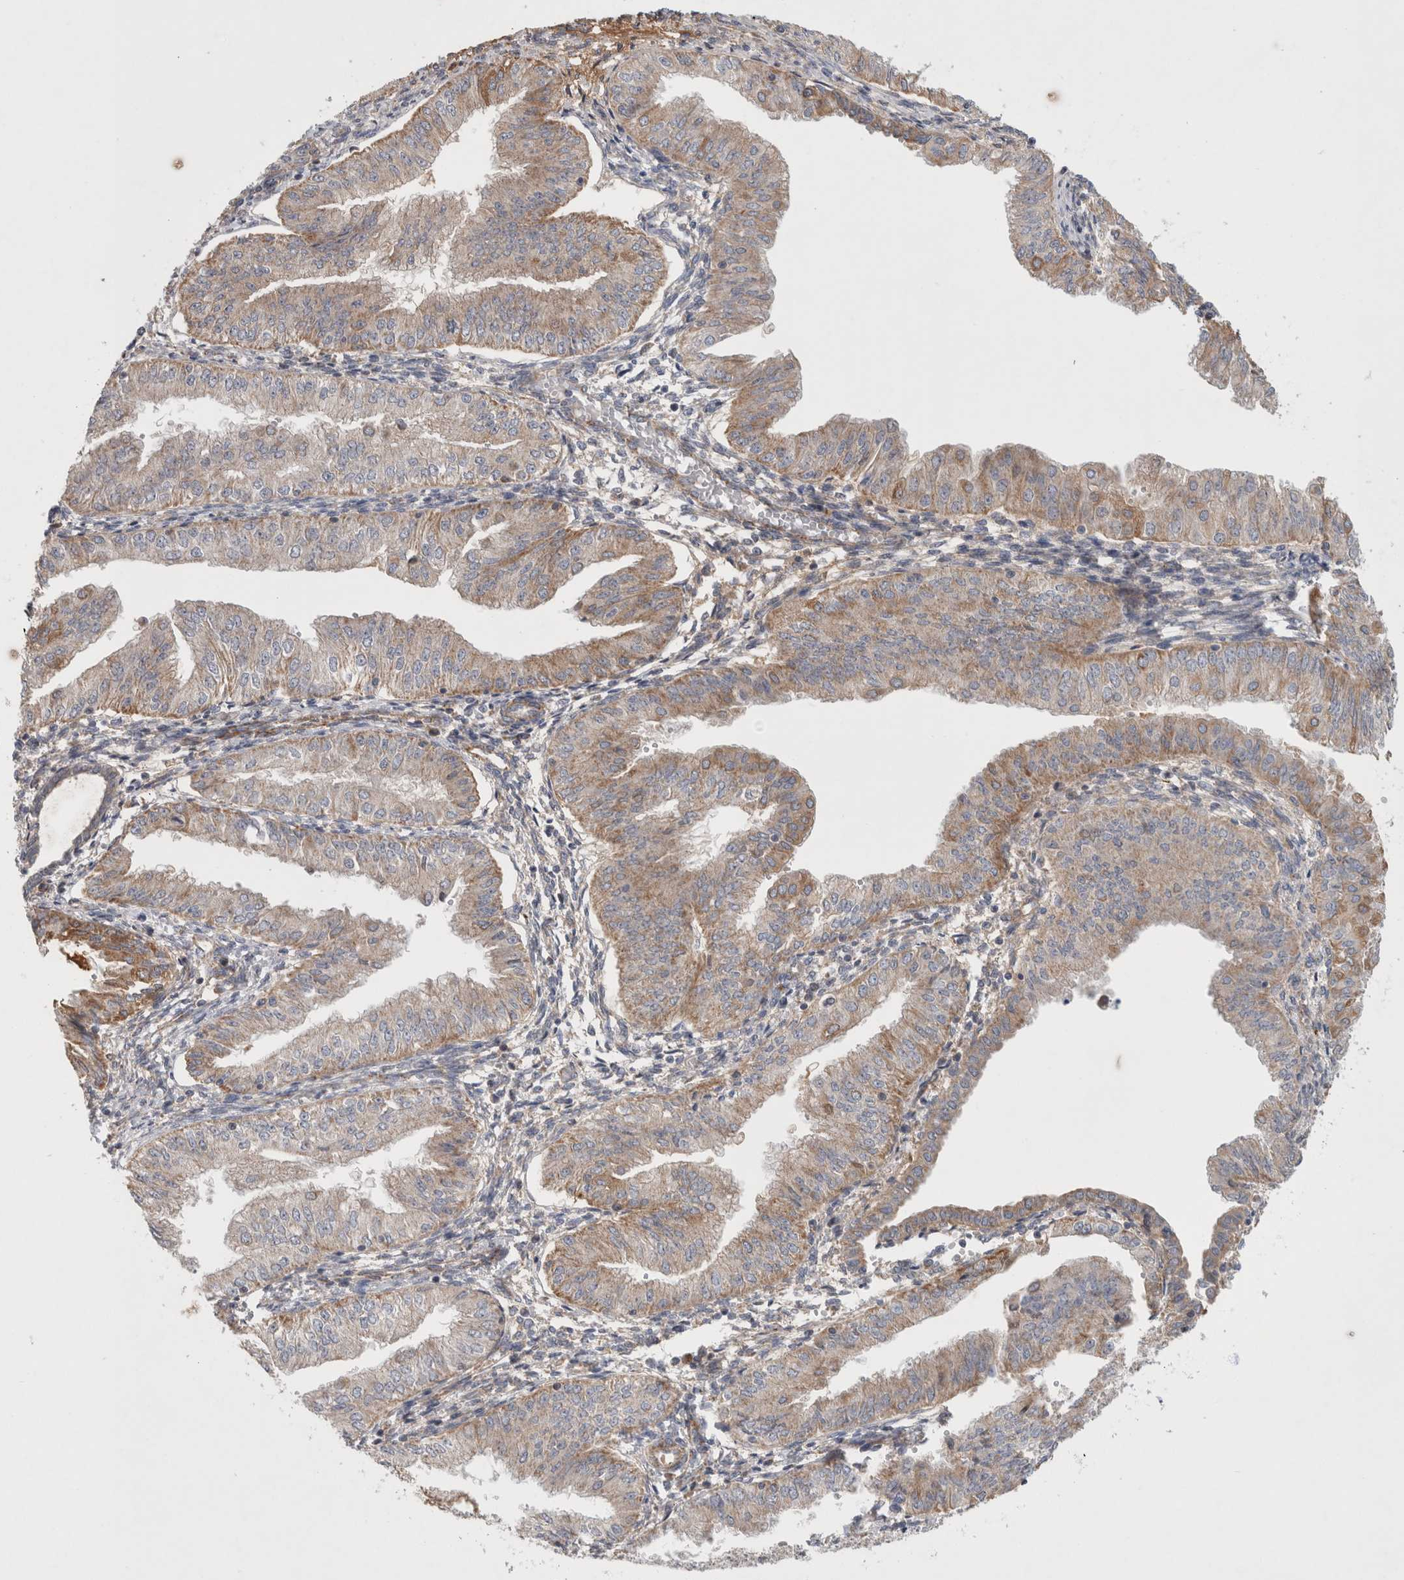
{"staining": {"intensity": "weak", "quantity": ">75%", "location": "cytoplasmic/membranous"}, "tissue": "endometrial cancer", "cell_type": "Tumor cells", "image_type": "cancer", "snomed": [{"axis": "morphology", "description": "Normal tissue, NOS"}, {"axis": "morphology", "description": "Adenocarcinoma, NOS"}, {"axis": "topography", "description": "Endometrium"}], "caption": "Endometrial cancer (adenocarcinoma) was stained to show a protein in brown. There is low levels of weak cytoplasmic/membranous positivity in about >75% of tumor cells. (DAB (3,3'-diaminobenzidine) IHC with brightfield microscopy, high magnification).", "gene": "MRPS28", "patient": {"sex": "female", "age": 53}}